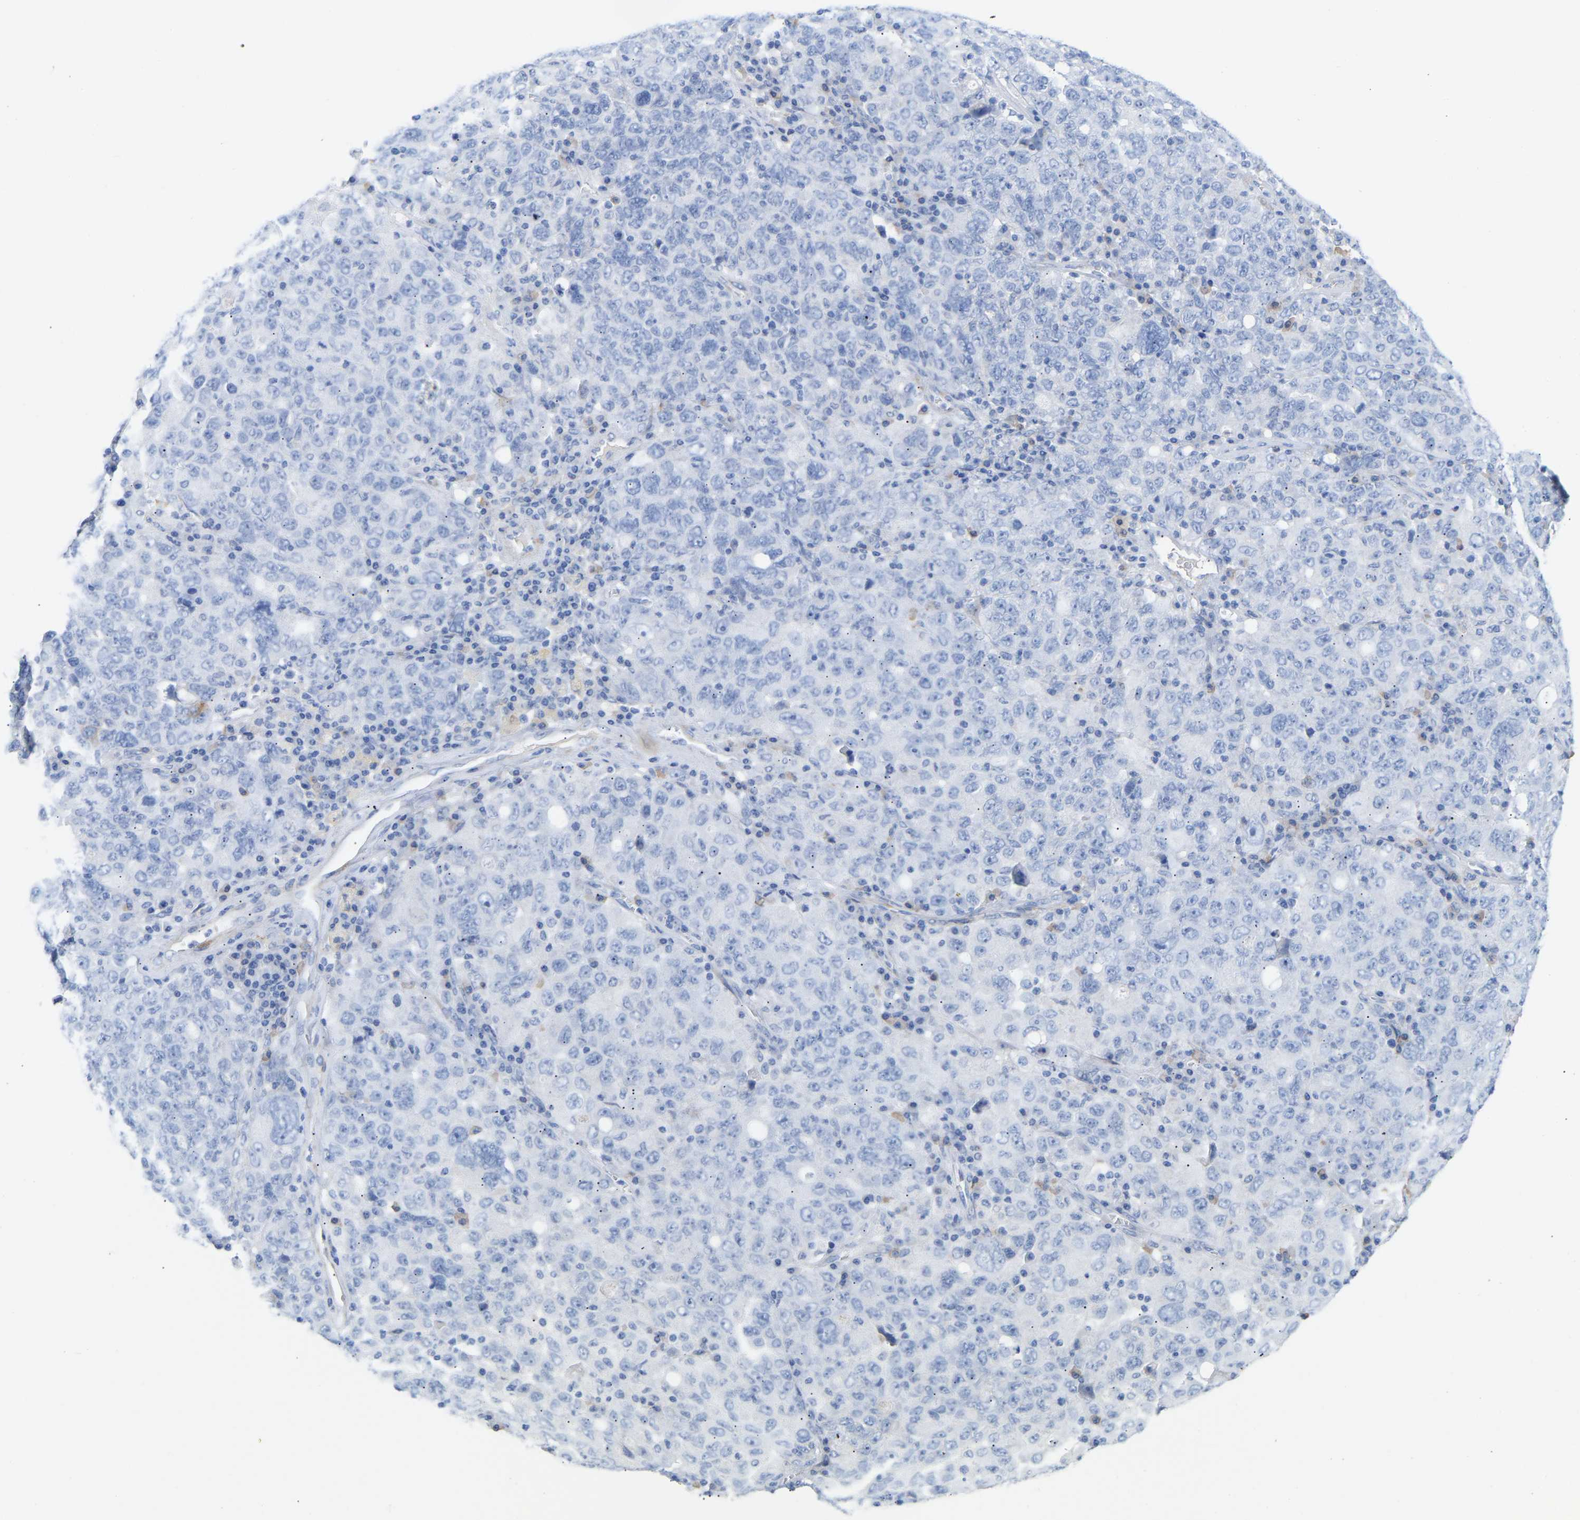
{"staining": {"intensity": "negative", "quantity": "none", "location": "none"}, "tissue": "ovarian cancer", "cell_type": "Tumor cells", "image_type": "cancer", "snomed": [{"axis": "morphology", "description": "Carcinoma, endometroid"}, {"axis": "topography", "description": "Ovary"}], "caption": "Immunohistochemical staining of ovarian endometroid carcinoma reveals no significant positivity in tumor cells.", "gene": "AMPH", "patient": {"sex": "female", "age": 62}}